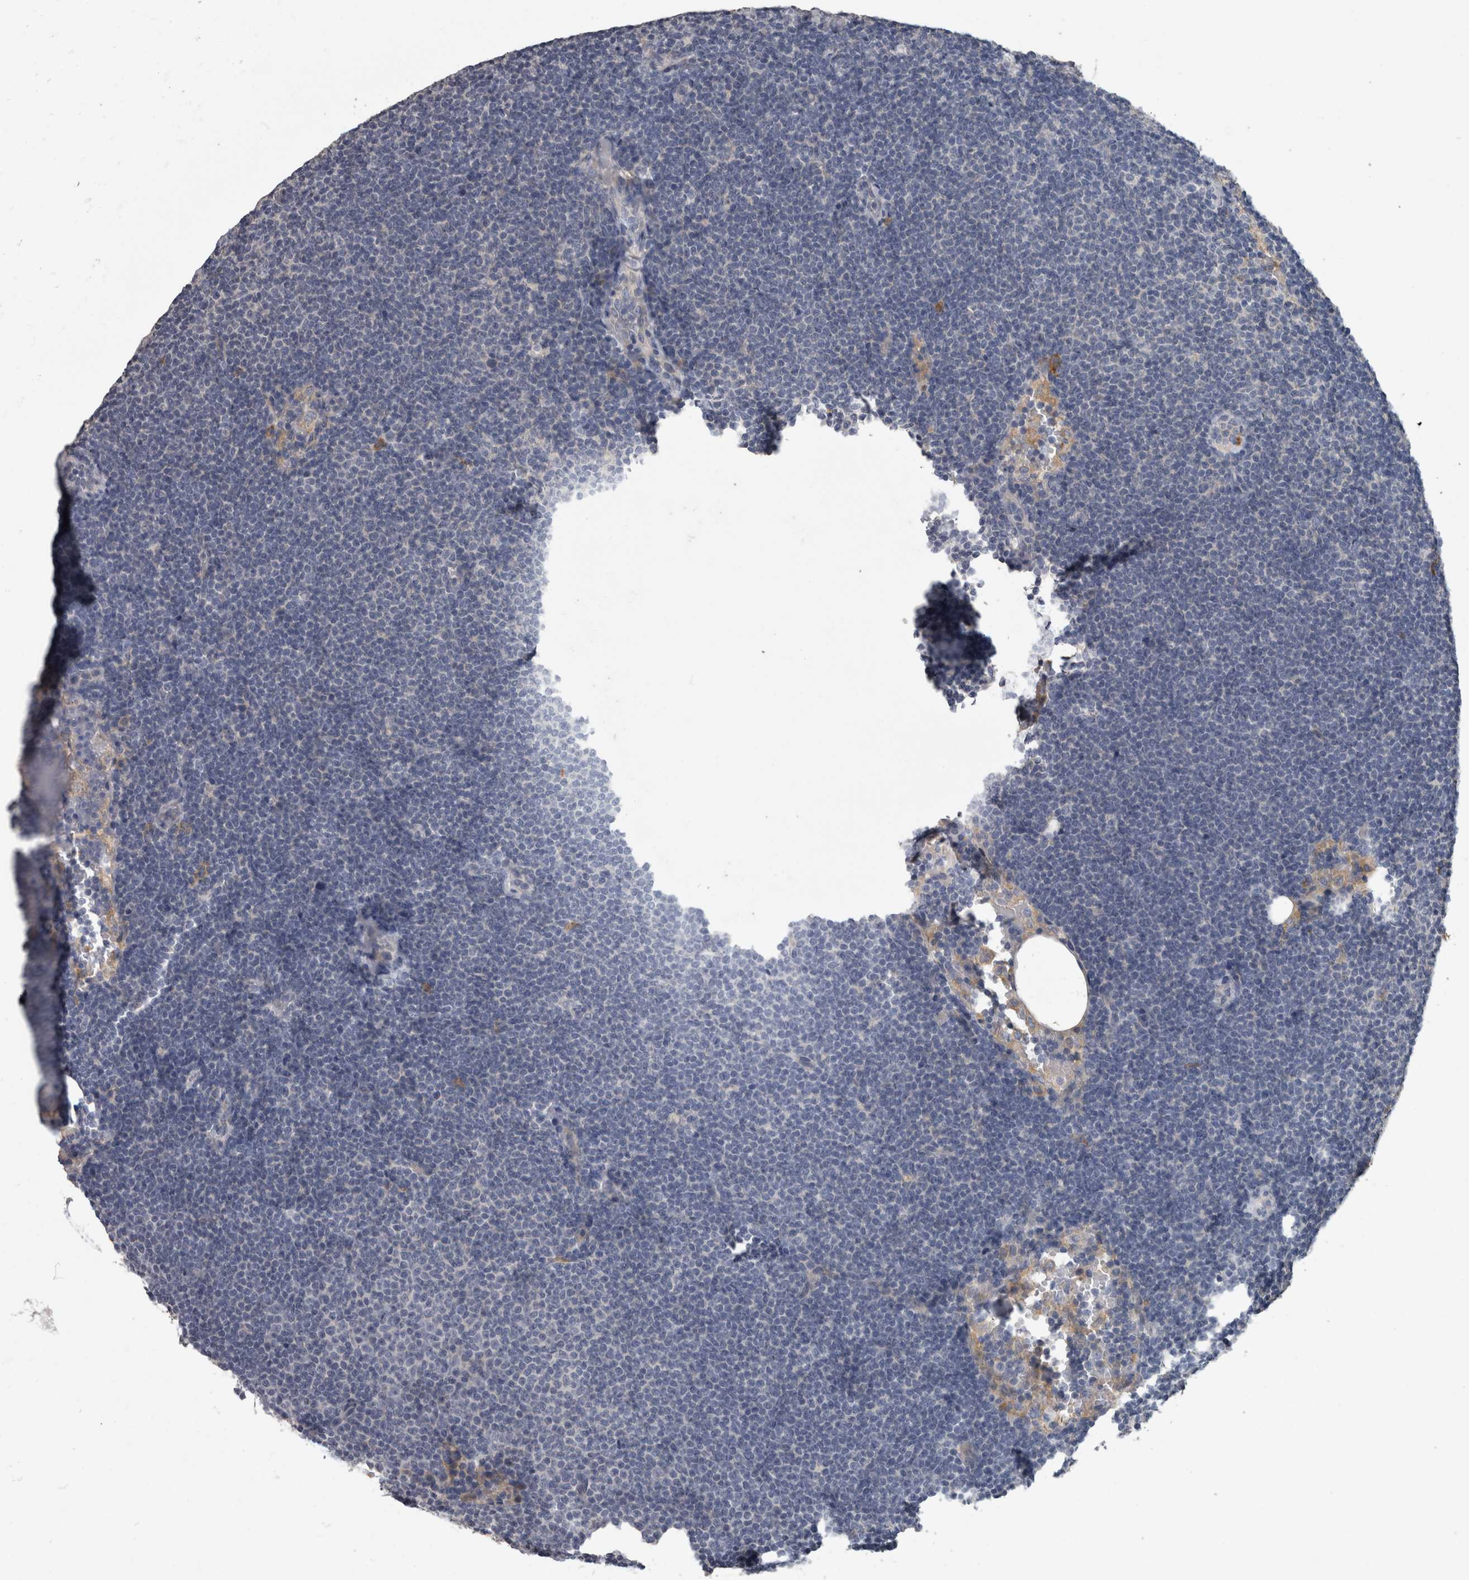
{"staining": {"intensity": "negative", "quantity": "none", "location": "none"}, "tissue": "lymphoma", "cell_type": "Tumor cells", "image_type": "cancer", "snomed": [{"axis": "morphology", "description": "Malignant lymphoma, non-Hodgkin's type, Low grade"}, {"axis": "topography", "description": "Lymph node"}], "caption": "IHC micrograph of neoplastic tissue: human lymphoma stained with DAB (3,3'-diaminobenzidine) reveals no significant protein expression in tumor cells. (Brightfield microscopy of DAB (3,3'-diaminobenzidine) immunohistochemistry at high magnification).", "gene": "EFEMP2", "patient": {"sex": "female", "age": 53}}